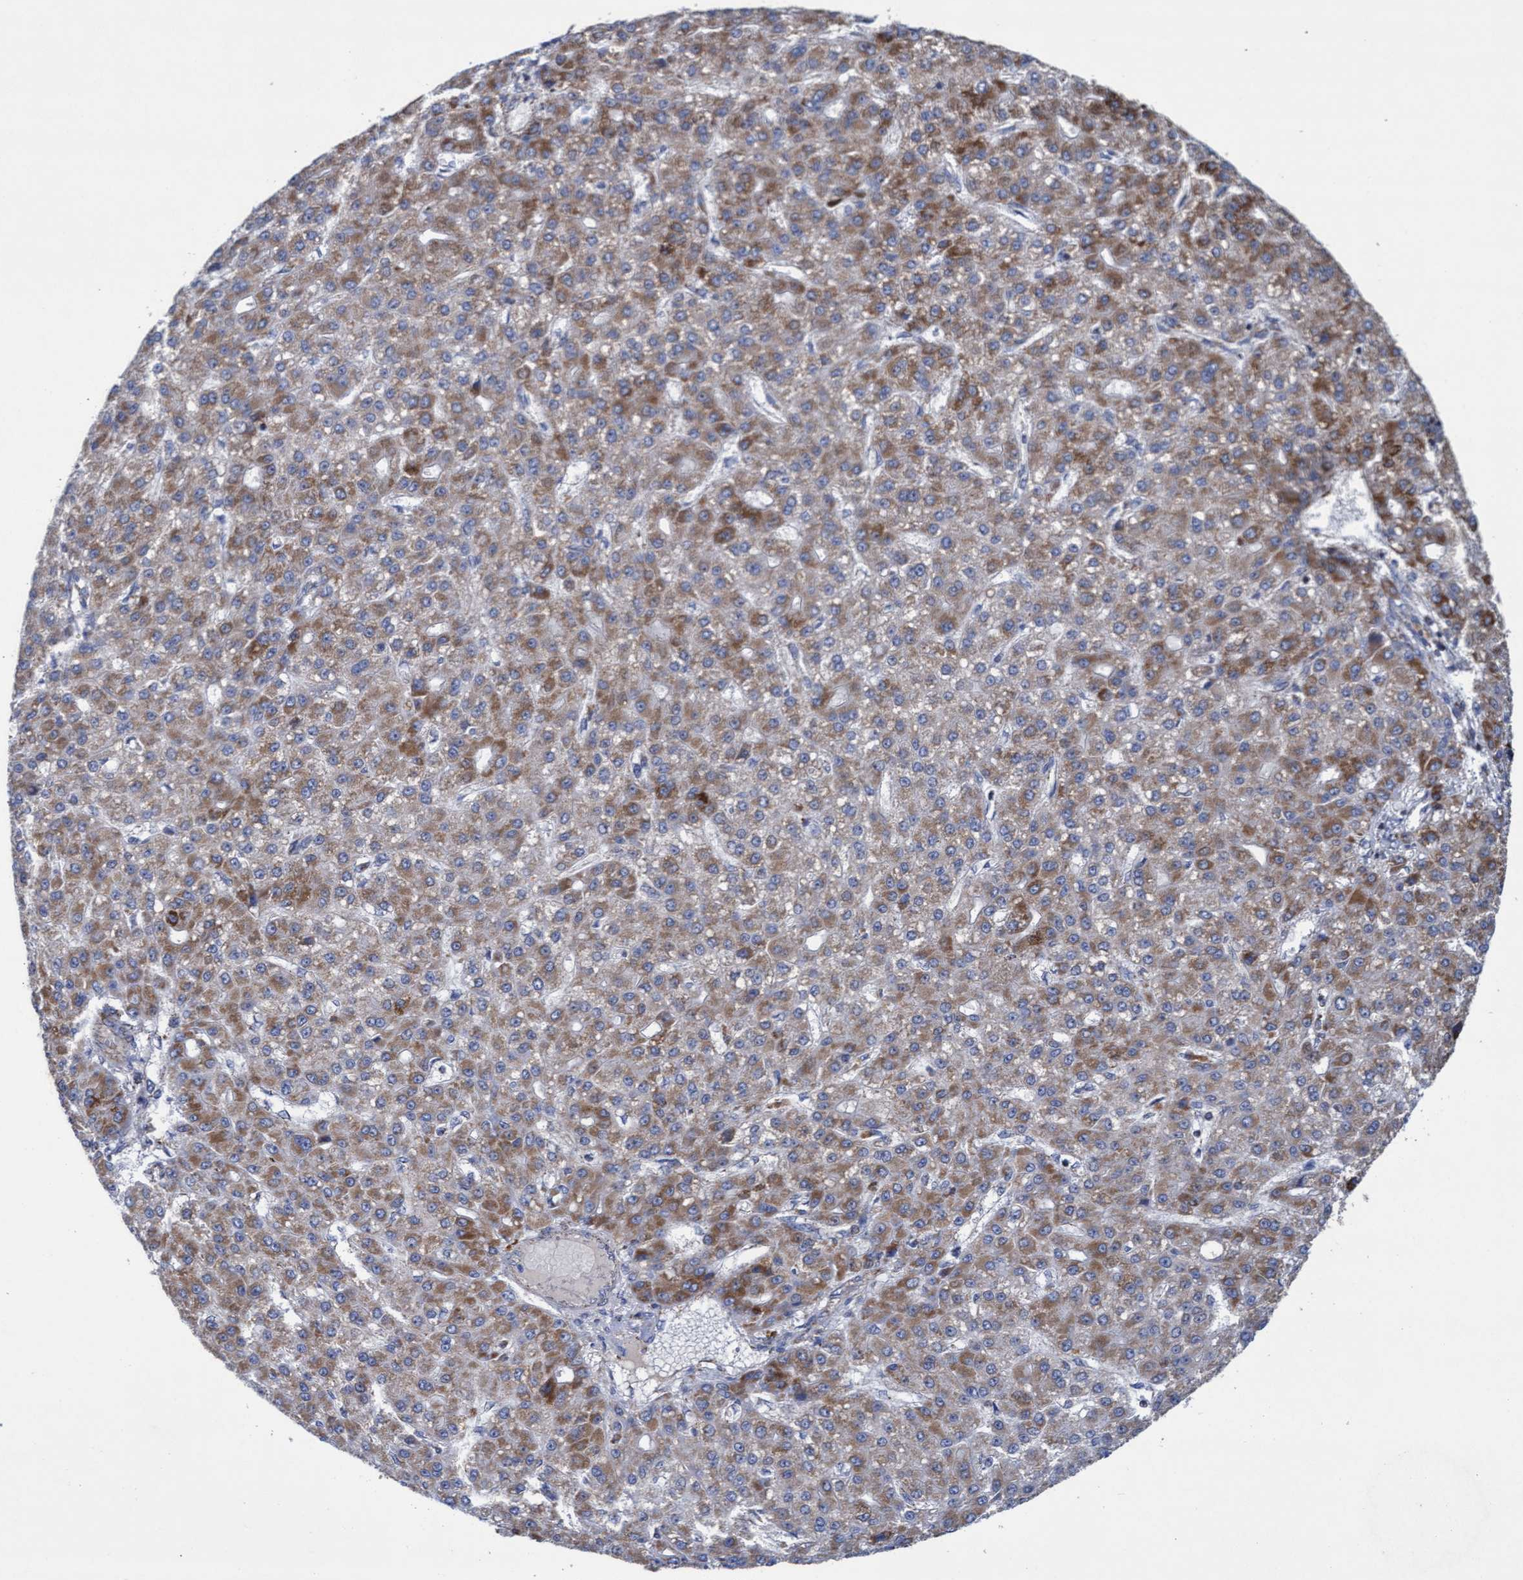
{"staining": {"intensity": "moderate", "quantity": ">75%", "location": "cytoplasmic/membranous"}, "tissue": "liver cancer", "cell_type": "Tumor cells", "image_type": "cancer", "snomed": [{"axis": "morphology", "description": "Carcinoma, Hepatocellular, NOS"}, {"axis": "topography", "description": "Liver"}], "caption": "A brown stain shows moderate cytoplasmic/membranous expression of a protein in human liver cancer tumor cells. The staining was performed using DAB (3,3'-diaminobenzidine), with brown indicating positive protein expression. Nuclei are stained blue with hematoxylin.", "gene": "MRPL38", "patient": {"sex": "male", "age": 67}}